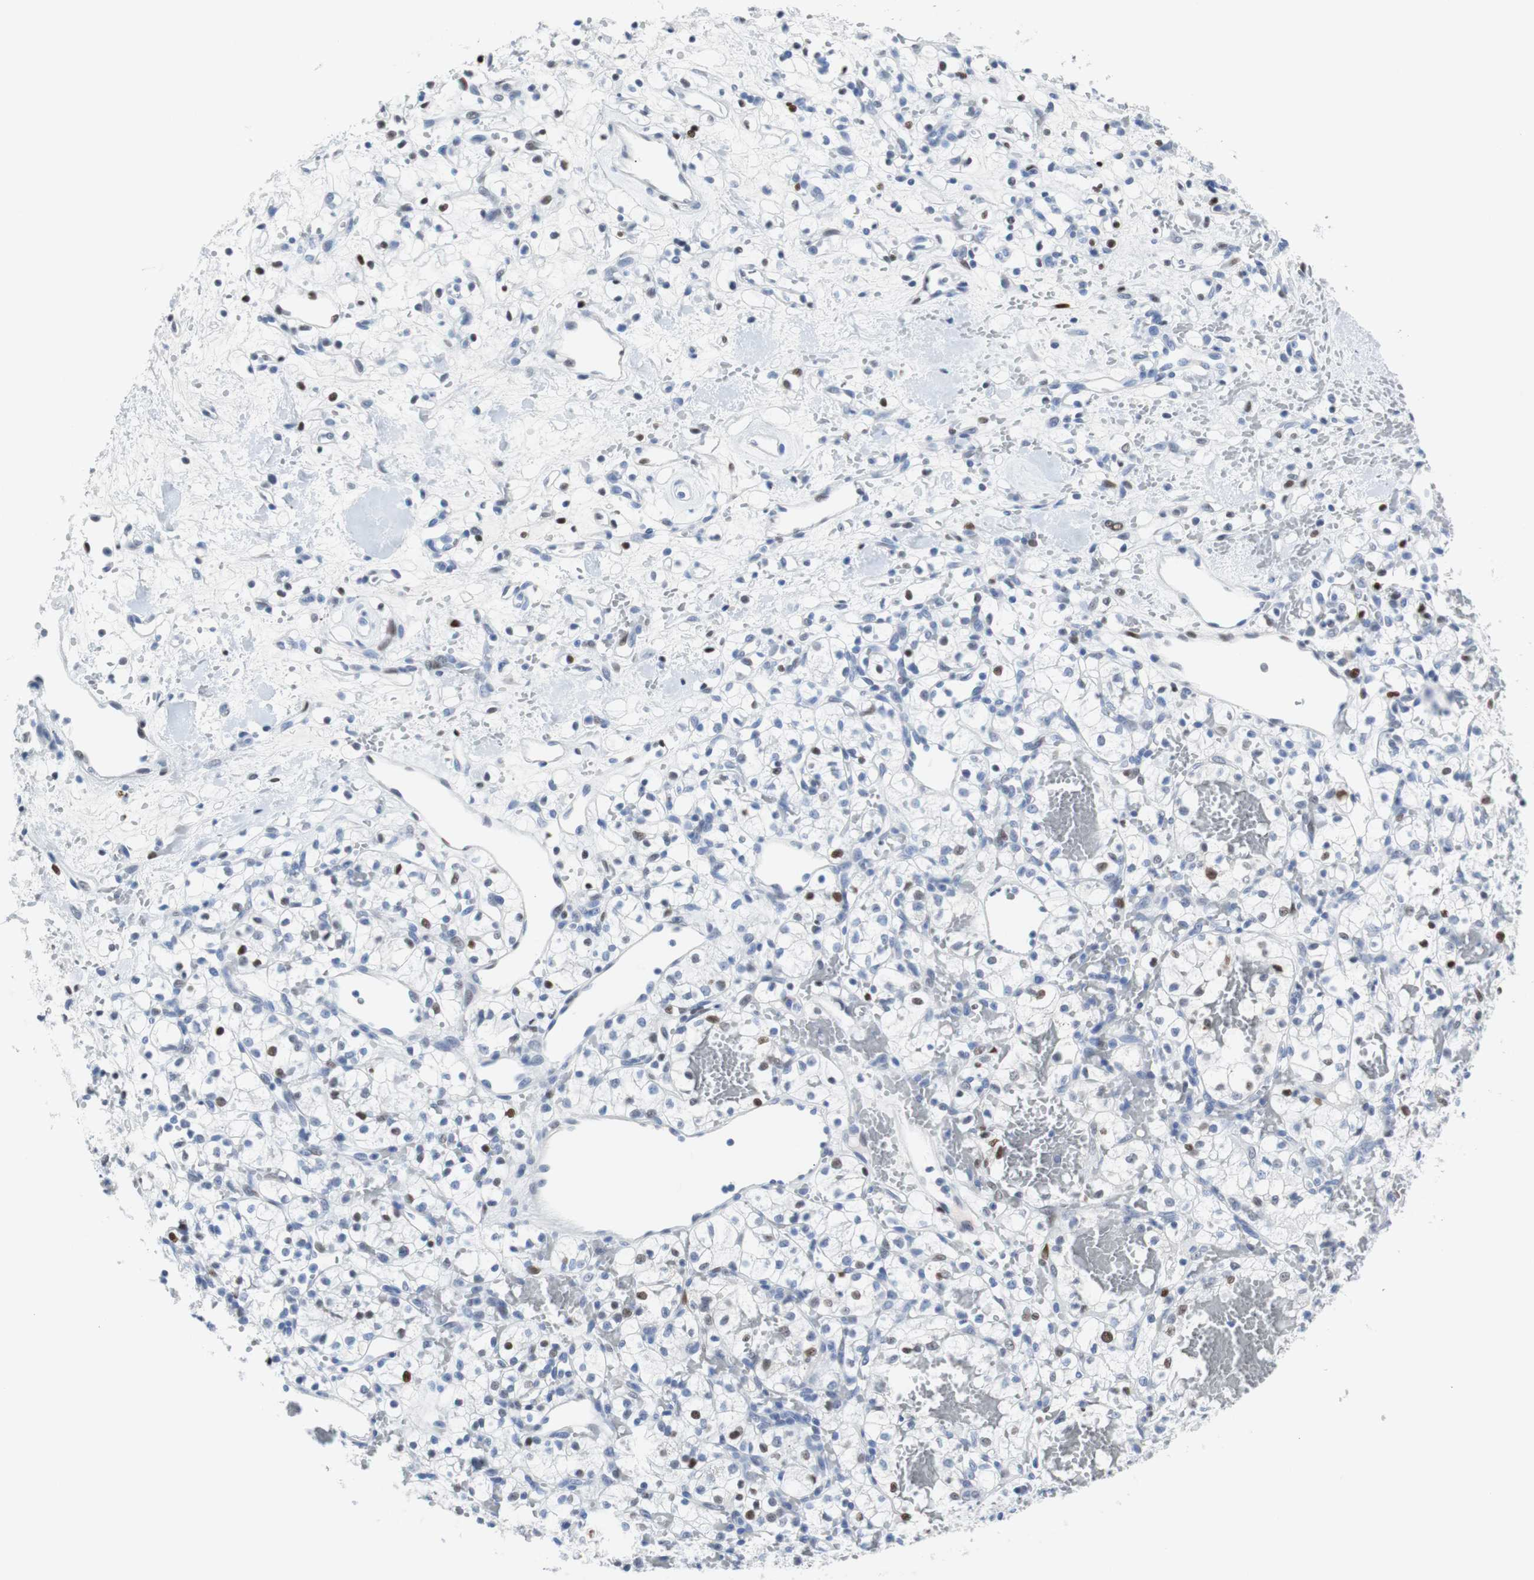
{"staining": {"intensity": "weak", "quantity": "<25%", "location": "nuclear"}, "tissue": "renal cancer", "cell_type": "Tumor cells", "image_type": "cancer", "snomed": [{"axis": "morphology", "description": "Adenocarcinoma, NOS"}, {"axis": "topography", "description": "Kidney"}], "caption": "Immunohistochemical staining of adenocarcinoma (renal) reveals no significant expression in tumor cells. Nuclei are stained in blue.", "gene": "JUN", "patient": {"sex": "female", "age": 60}}